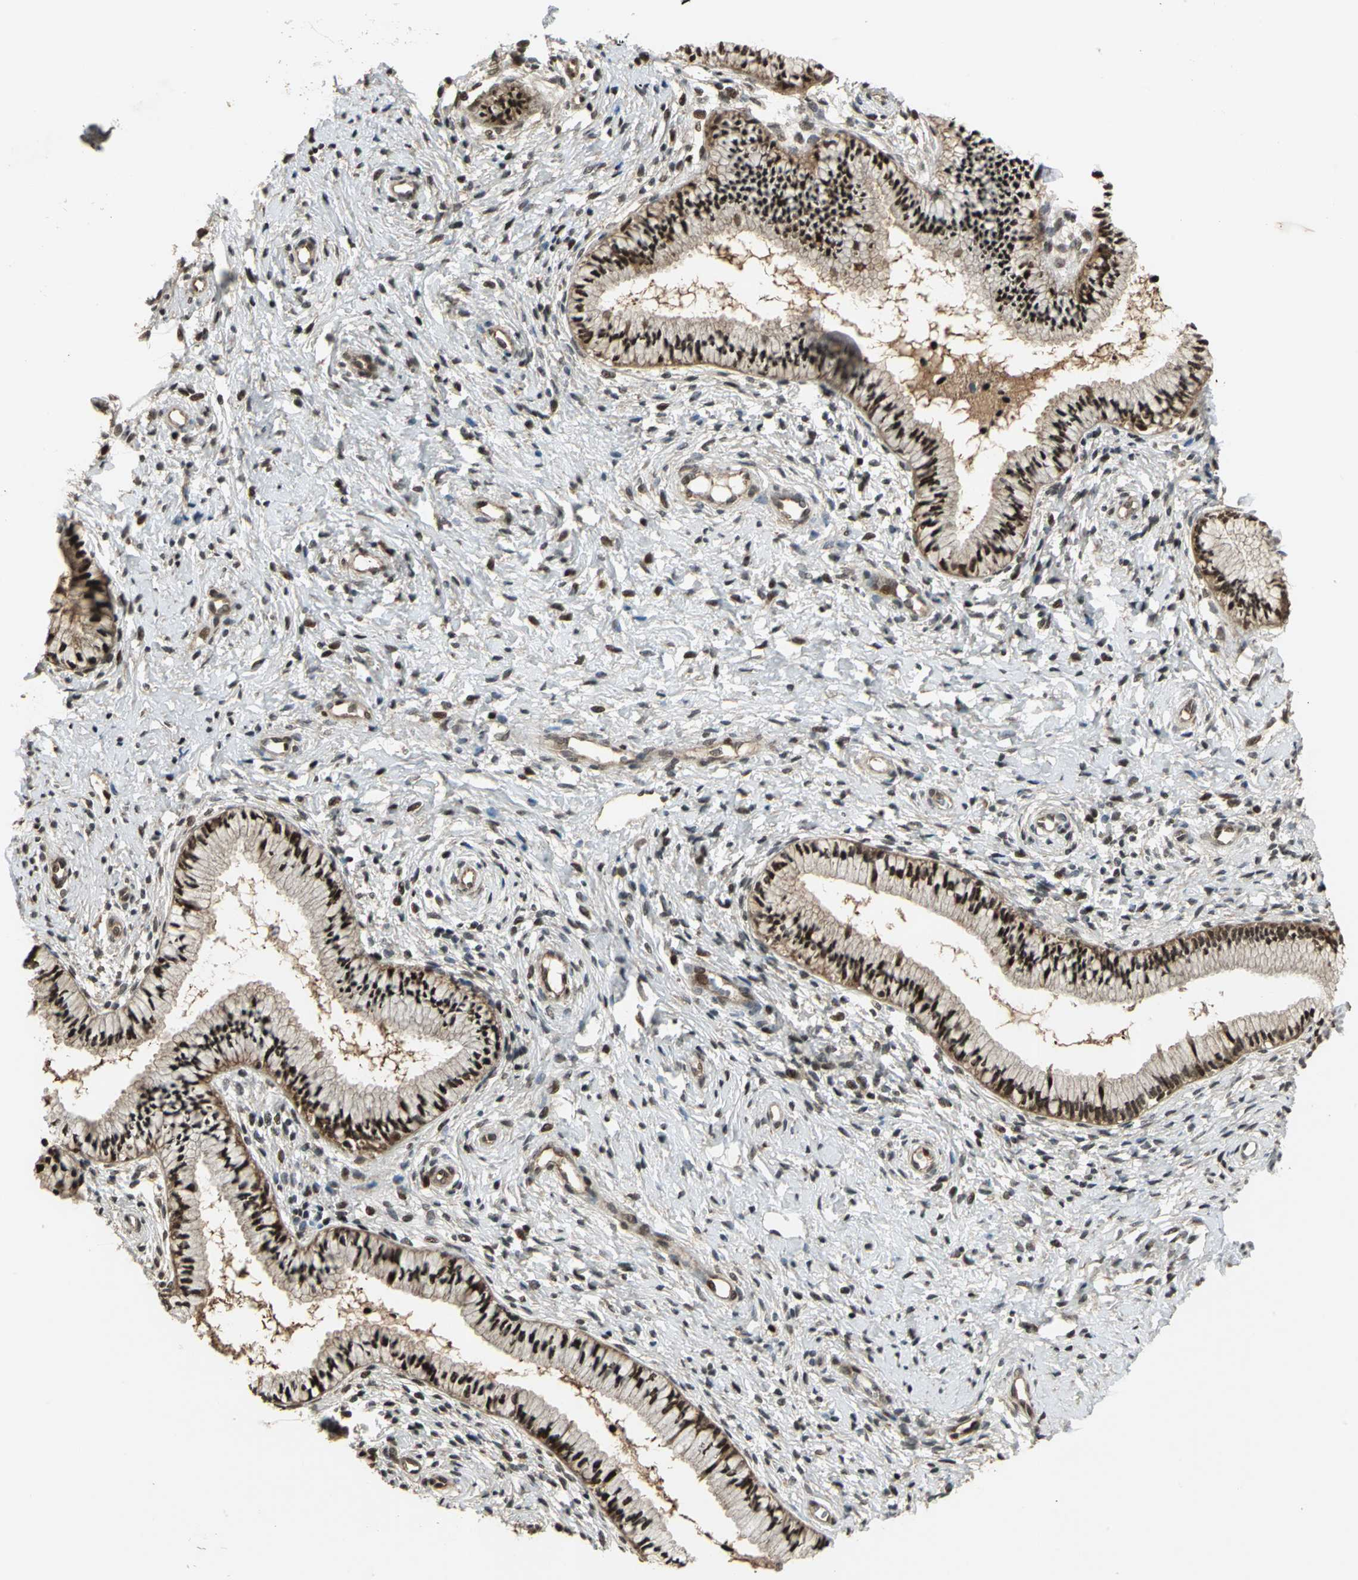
{"staining": {"intensity": "strong", "quantity": ">75%", "location": "cytoplasmic/membranous,nuclear"}, "tissue": "cervix", "cell_type": "Glandular cells", "image_type": "normal", "snomed": [{"axis": "morphology", "description": "Normal tissue, NOS"}, {"axis": "topography", "description": "Cervix"}], "caption": "Immunohistochemistry photomicrograph of unremarkable cervix: human cervix stained using IHC shows high levels of strong protein expression localized specifically in the cytoplasmic/membranous,nuclear of glandular cells, appearing as a cytoplasmic/membranous,nuclear brown color.", "gene": "PSMC3", "patient": {"sex": "female", "age": 46}}